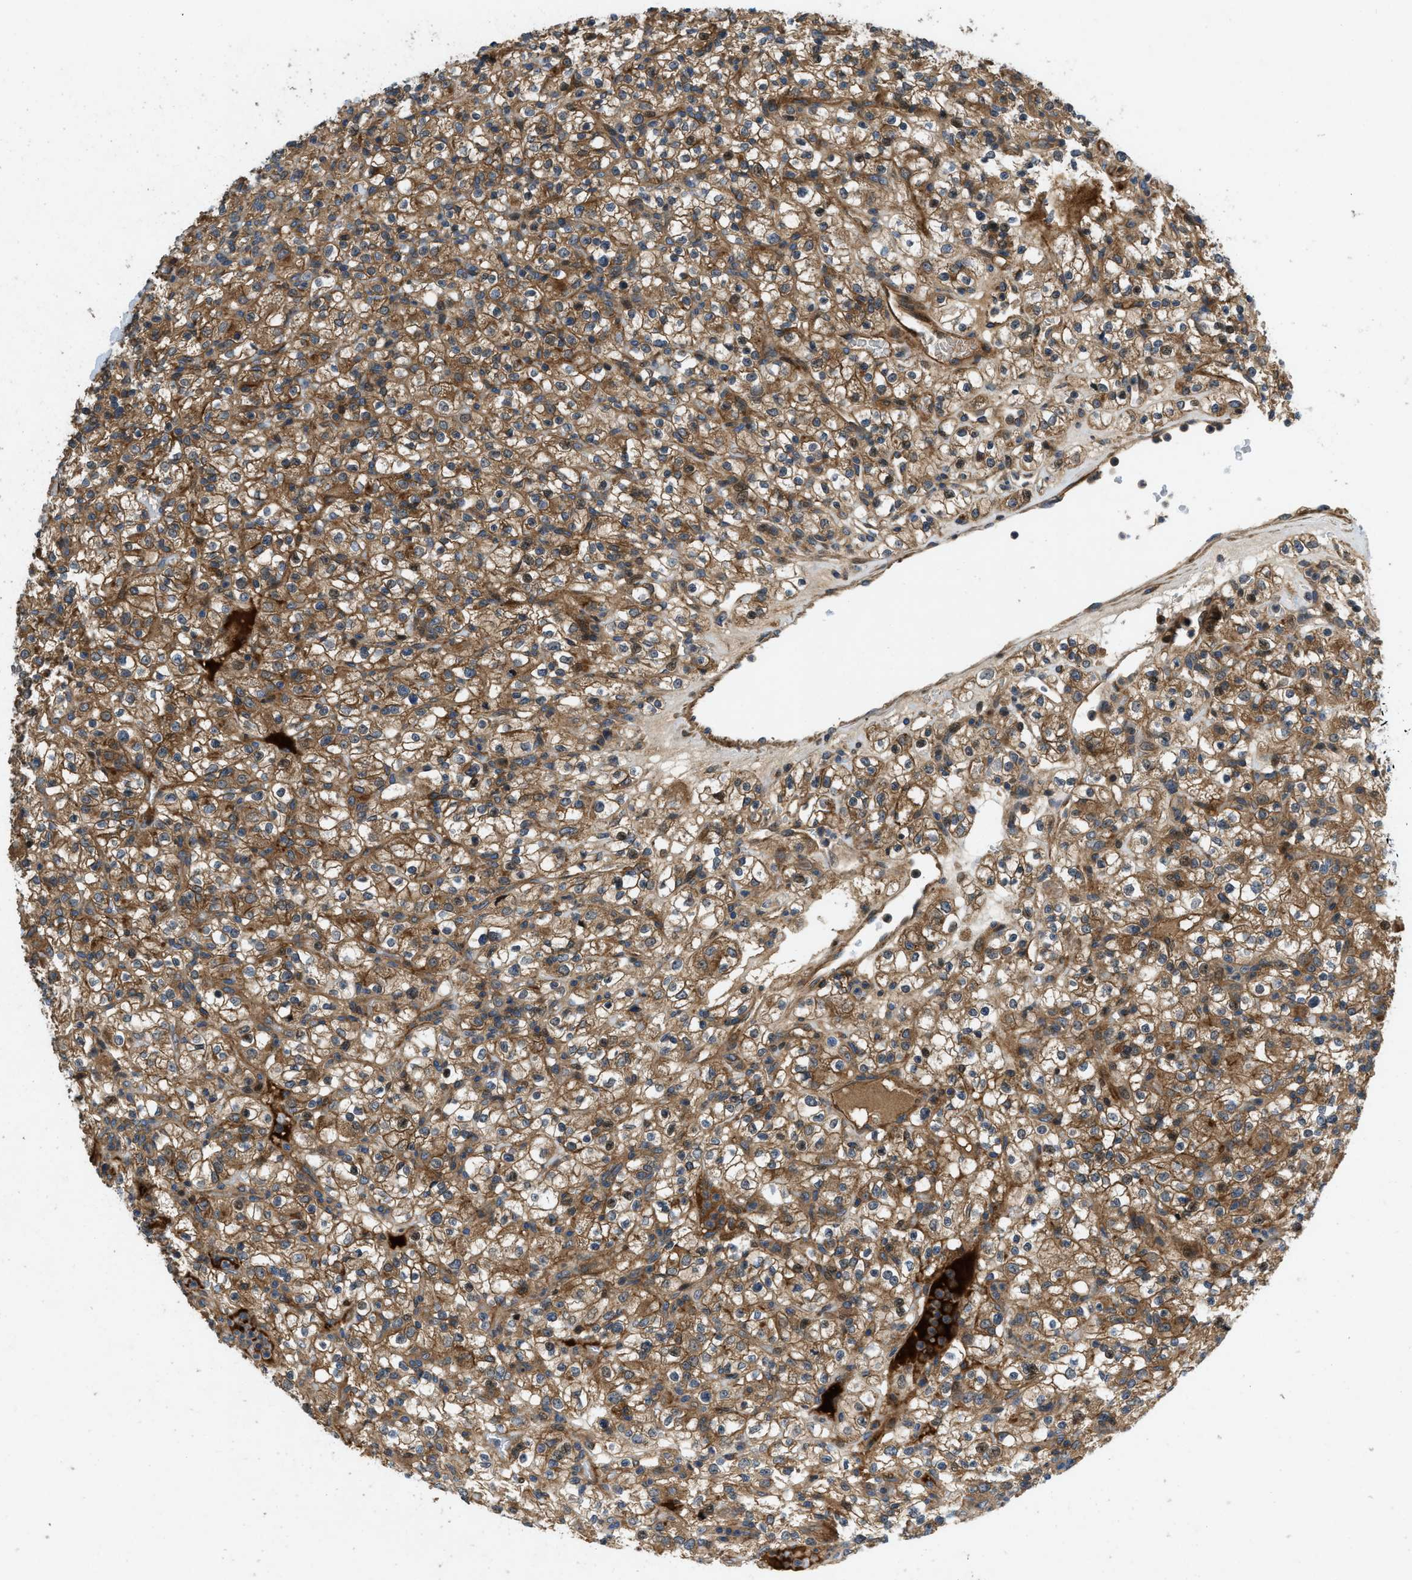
{"staining": {"intensity": "moderate", "quantity": ">75%", "location": "cytoplasmic/membranous"}, "tissue": "renal cancer", "cell_type": "Tumor cells", "image_type": "cancer", "snomed": [{"axis": "morphology", "description": "Normal tissue, NOS"}, {"axis": "morphology", "description": "Adenocarcinoma, NOS"}, {"axis": "topography", "description": "Kidney"}], "caption": "Immunohistochemistry staining of renal cancer, which reveals medium levels of moderate cytoplasmic/membranous expression in approximately >75% of tumor cells indicating moderate cytoplasmic/membranous protein positivity. The staining was performed using DAB (3,3'-diaminobenzidine) (brown) for protein detection and nuclei were counterstained in hematoxylin (blue).", "gene": "CNNM3", "patient": {"sex": "female", "age": 72}}